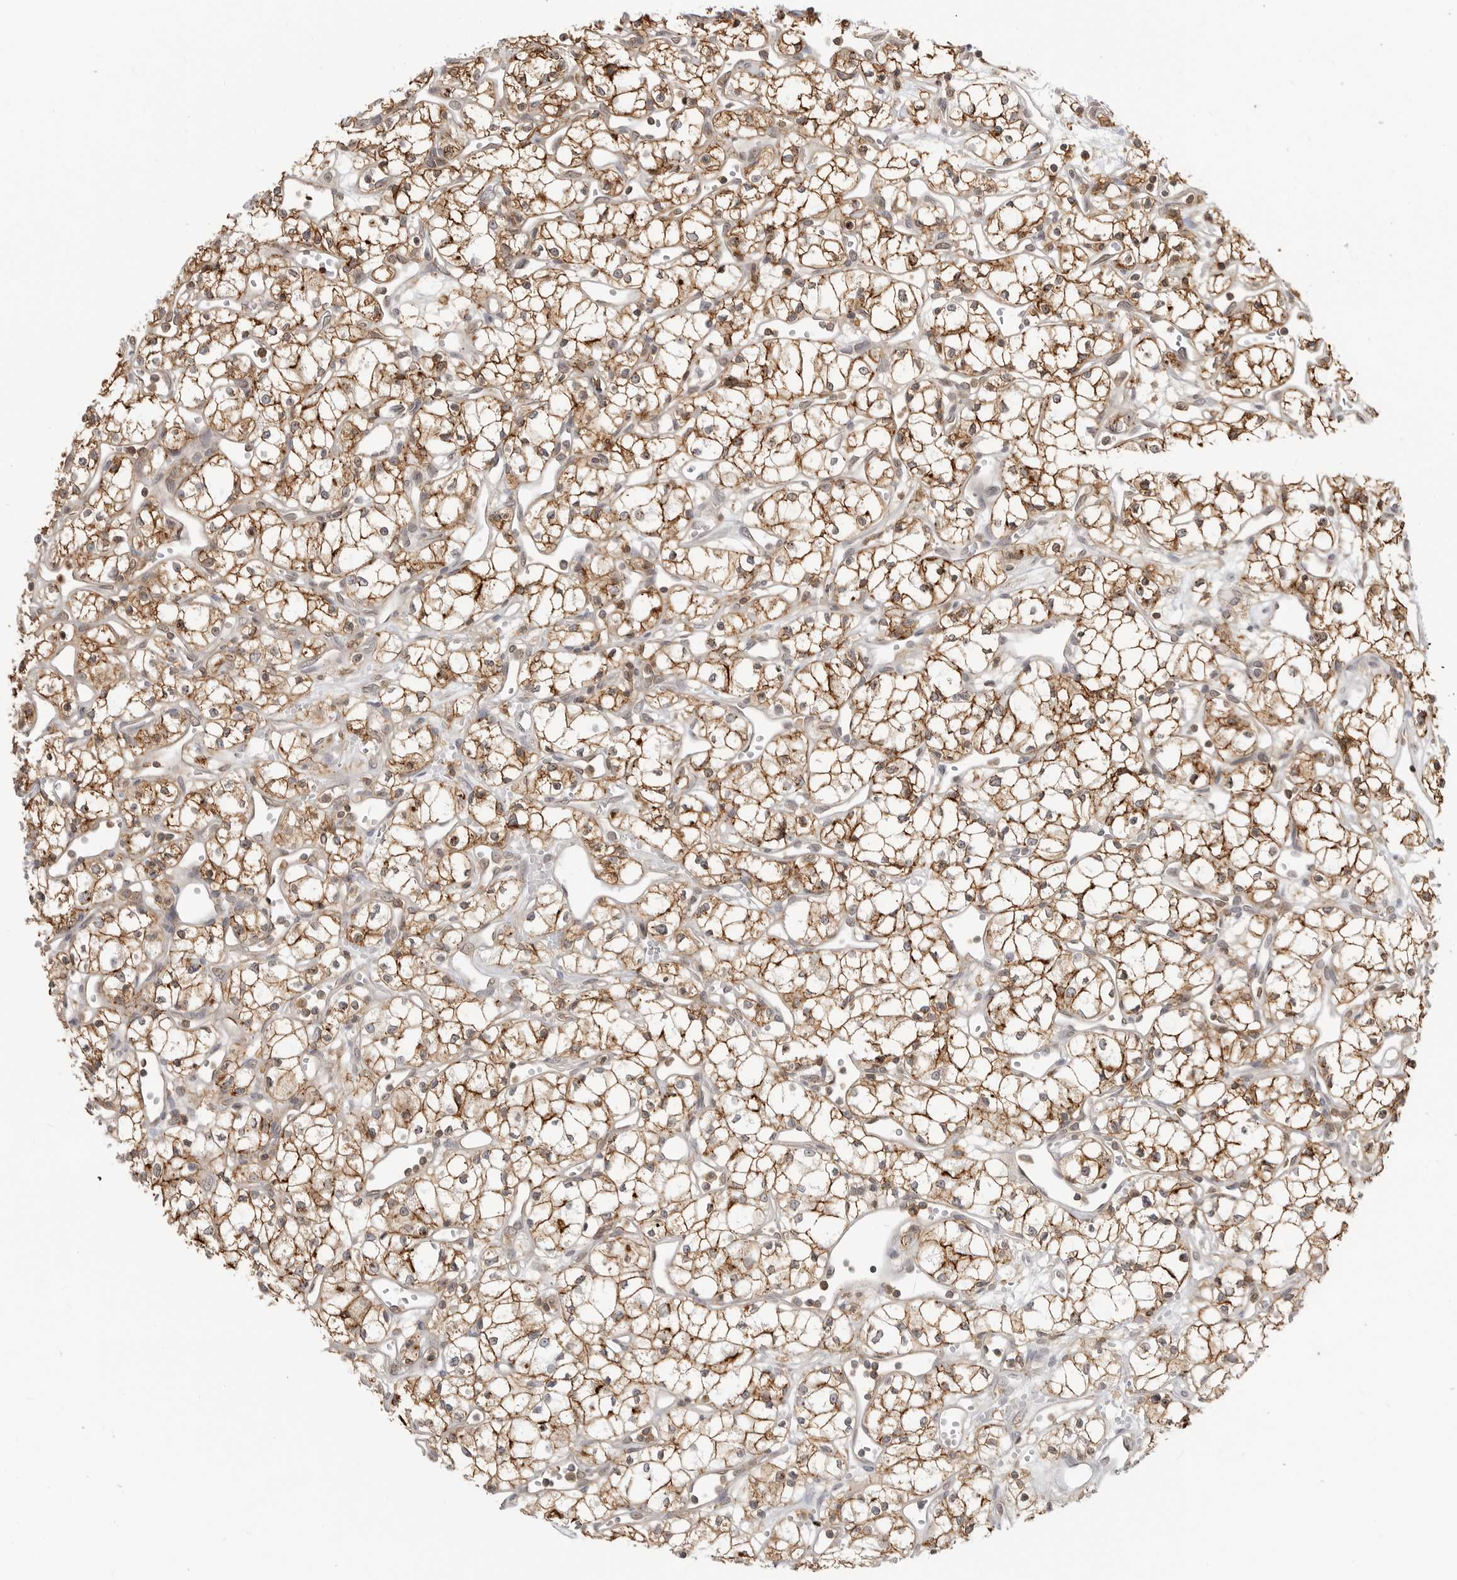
{"staining": {"intensity": "moderate", "quantity": ">75%", "location": "cytoplasmic/membranous"}, "tissue": "renal cancer", "cell_type": "Tumor cells", "image_type": "cancer", "snomed": [{"axis": "morphology", "description": "Adenocarcinoma, NOS"}, {"axis": "topography", "description": "Kidney"}], "caption": "Tumor cells exhibit medium levels of moderate cytoplasmic/membranous expression in approximately >75% of cells in human renal adenocarcinoma. (Stains: DAB in brown, nuclei in blue, Microscopy: brightfield microscopy at high magnification).", "gene": "ANXA11", "patient": {"sex": "male", "age": 59}}